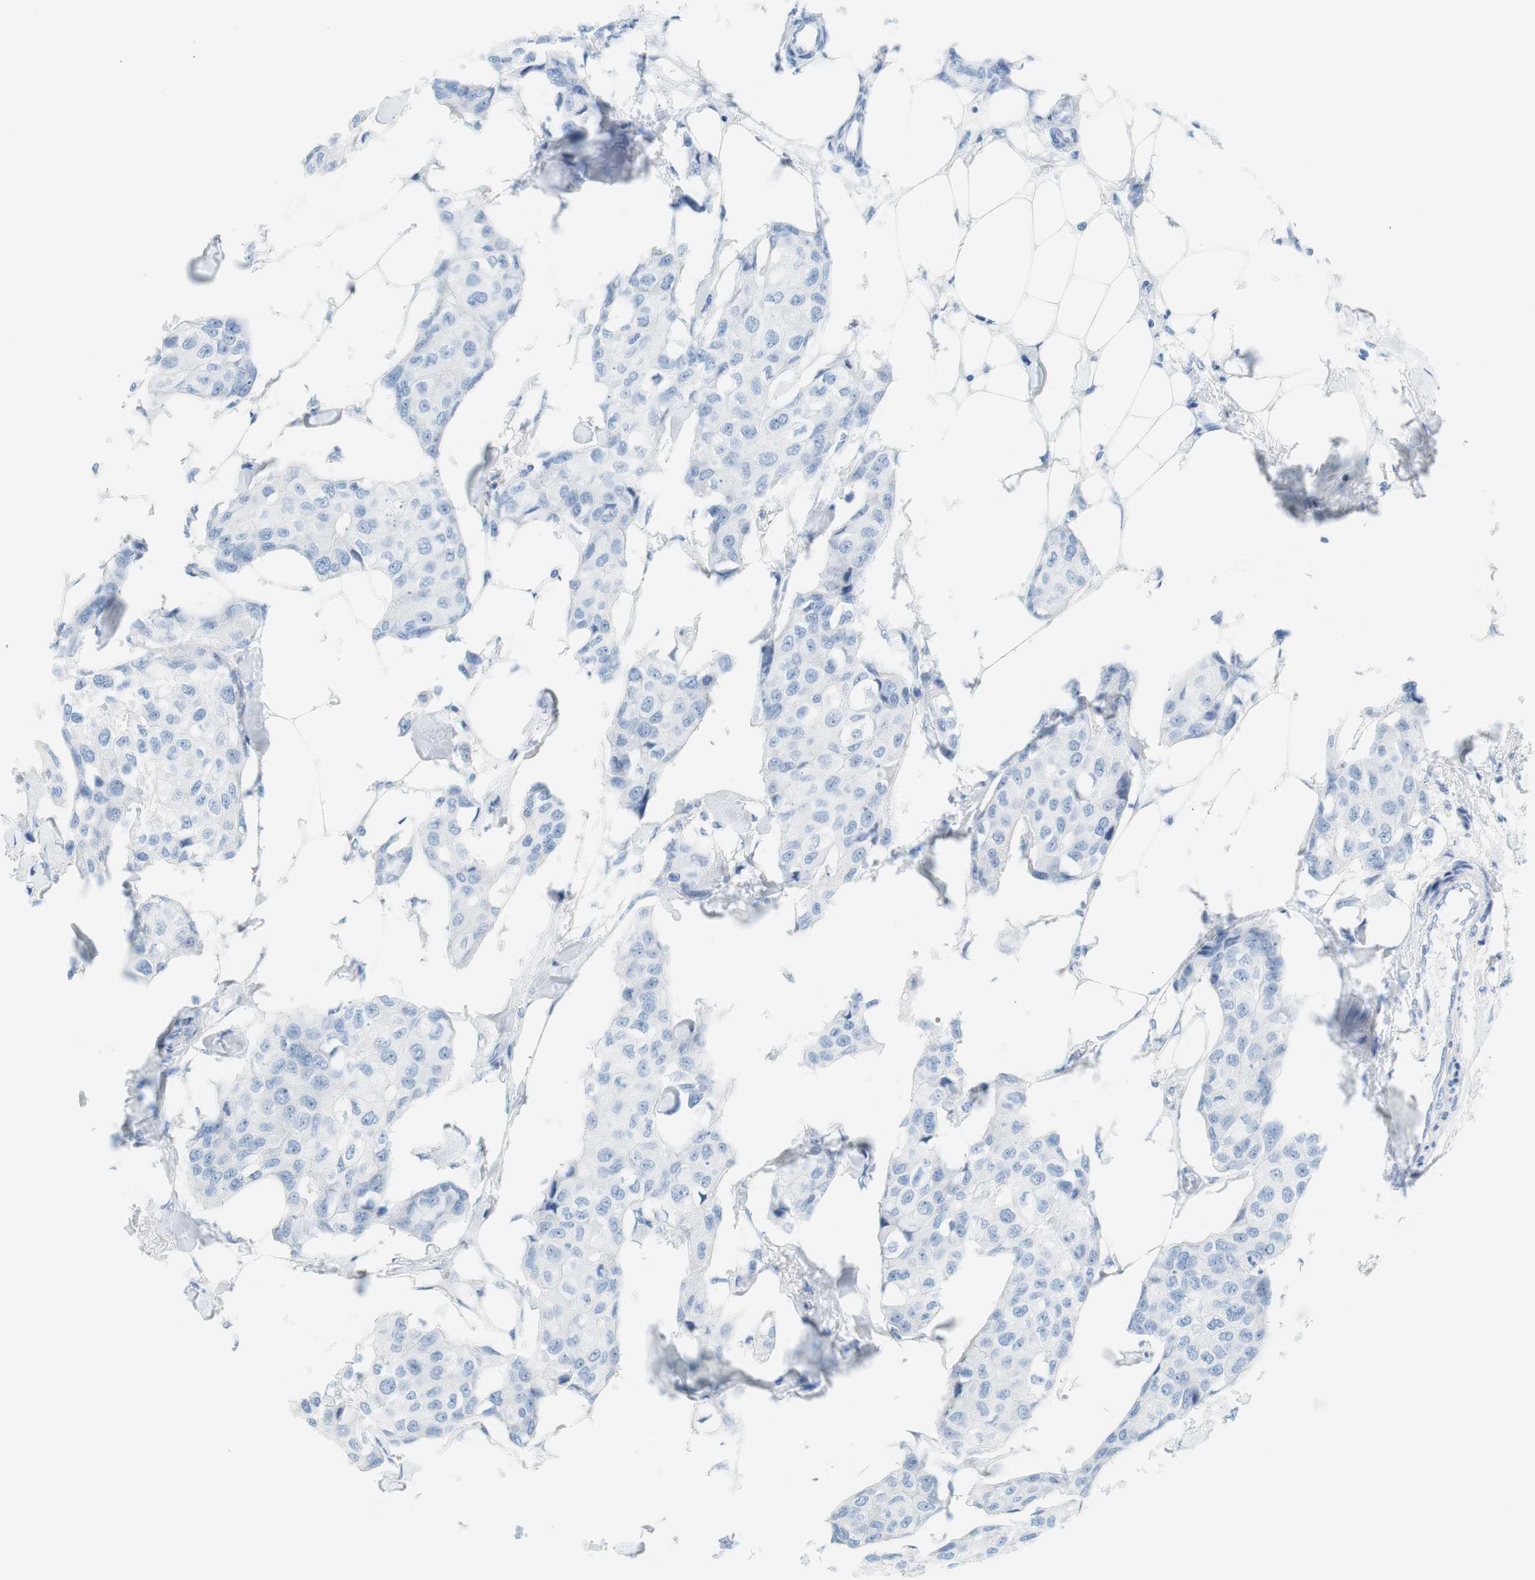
{"staining": {"intensity": "negative", "quantity": "none", "location": "none"}, "tissue": "breast cancer", "cell_type": "Tumor cells", "image_type": "cancer", "snomed": [{"axis": "morphology", "description": "Duct carcinoma"}, {"axis": "topography", "description": "Breast"}], "caption": "Tumor cells are negative for brown protein staining in invasive ductal carcinoma (breast).", "gene": "MYH1", "patient": {"sex": "female", "age": 80}}